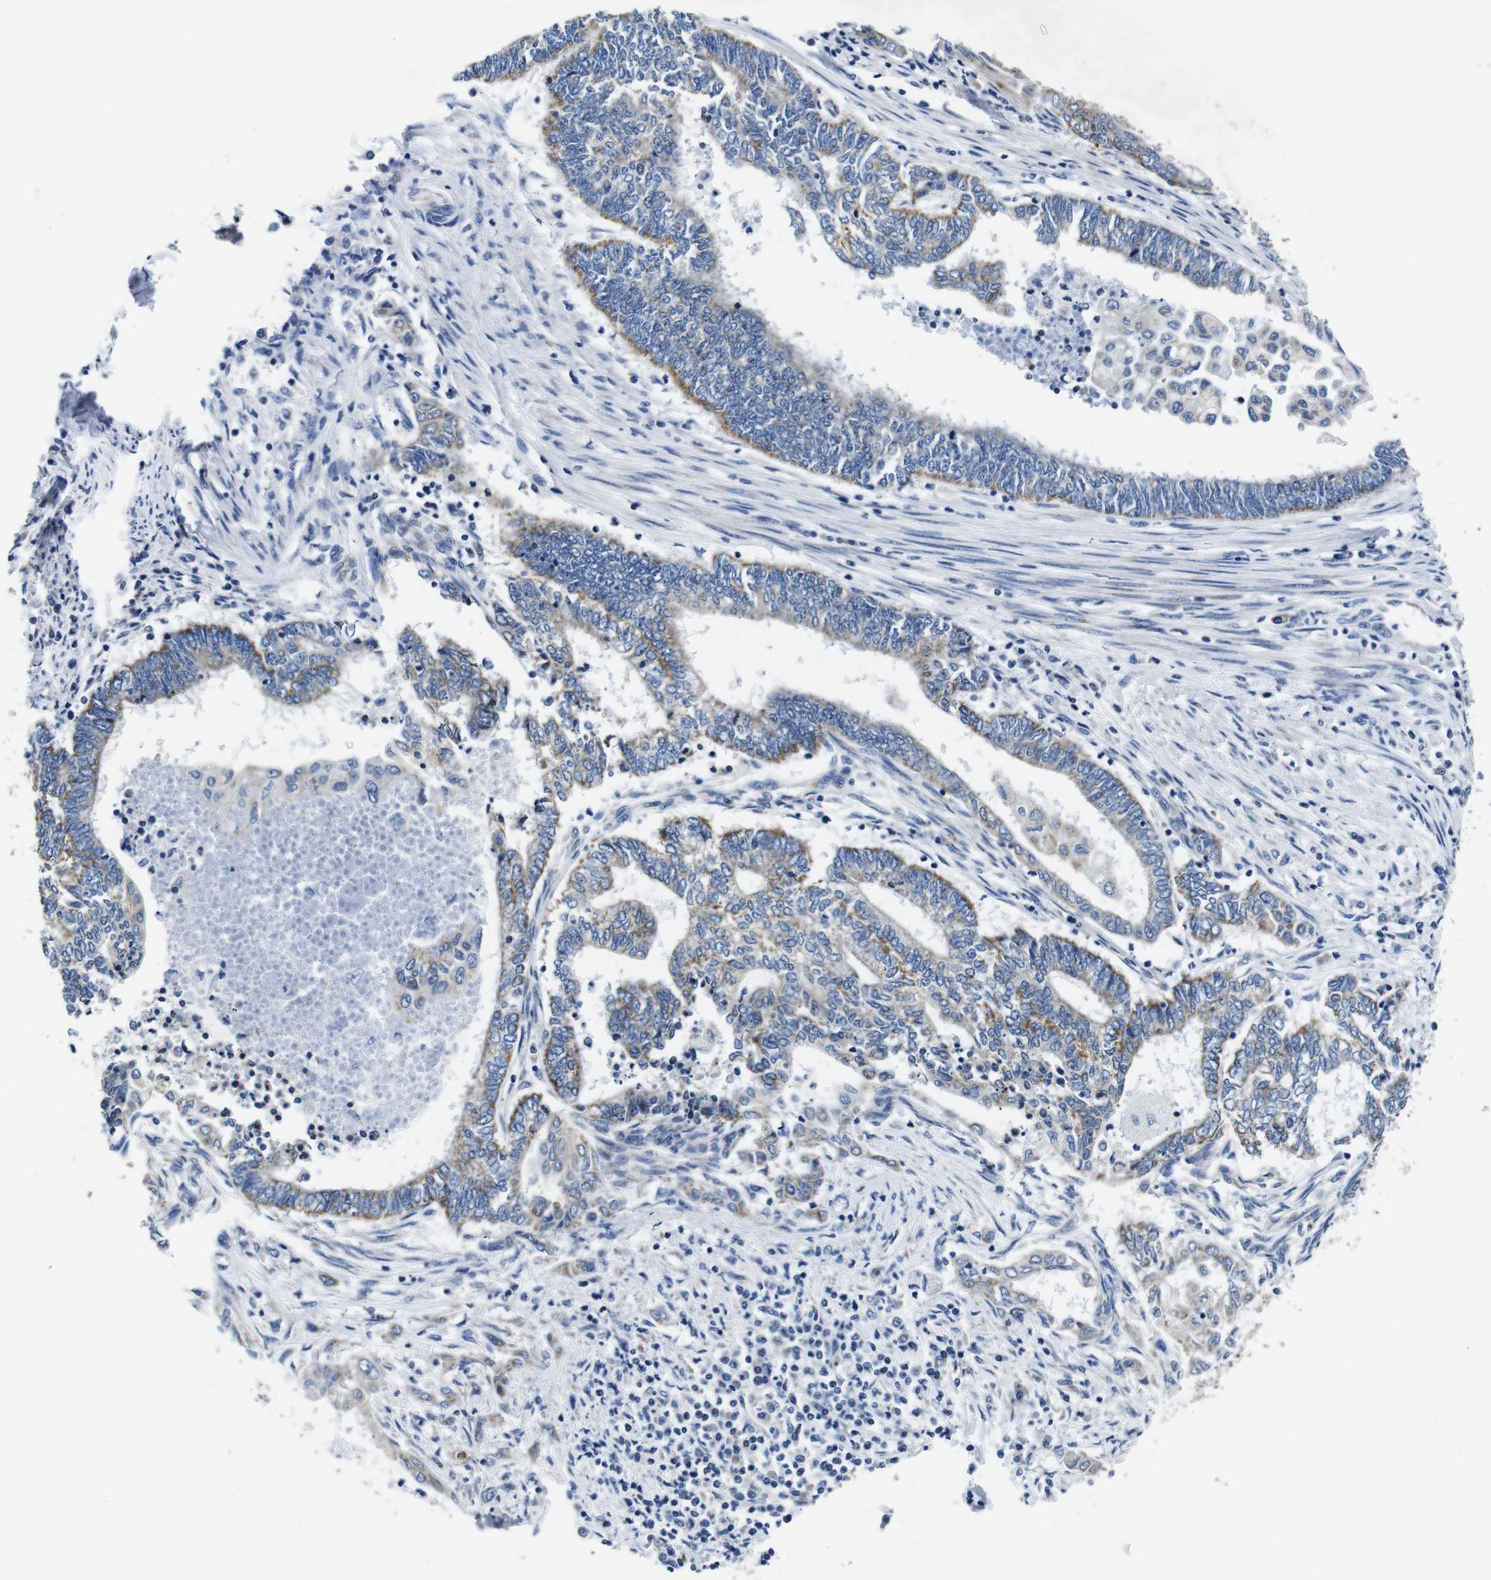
{"staining": {"intensity": "moderate", "quantity": "25%-75%", "location": "cytoplasmic/membranous"}, "tissue": "endometrial cancer", "cell_type": "Tumor cells", "image_type": "cancer", "snomed": [{"axis": "morphology", "description": "Adenocarcinoma, NOS"}, {"axis": "topography", "description": "Uterus"}, {"axis": "topography", "description": "Endometrium"}], "caption": "Tumor cells demonstrate medium levels of moderate cytoplasmic/membranous positivity in about 25%-75% of cells in human endometrial adenocarcinoma. (brown staining indicates protein expression, while blue staining denotes nuclei).", "gene": "SNX19", "patient": {"sex": "female", "age": 70}}